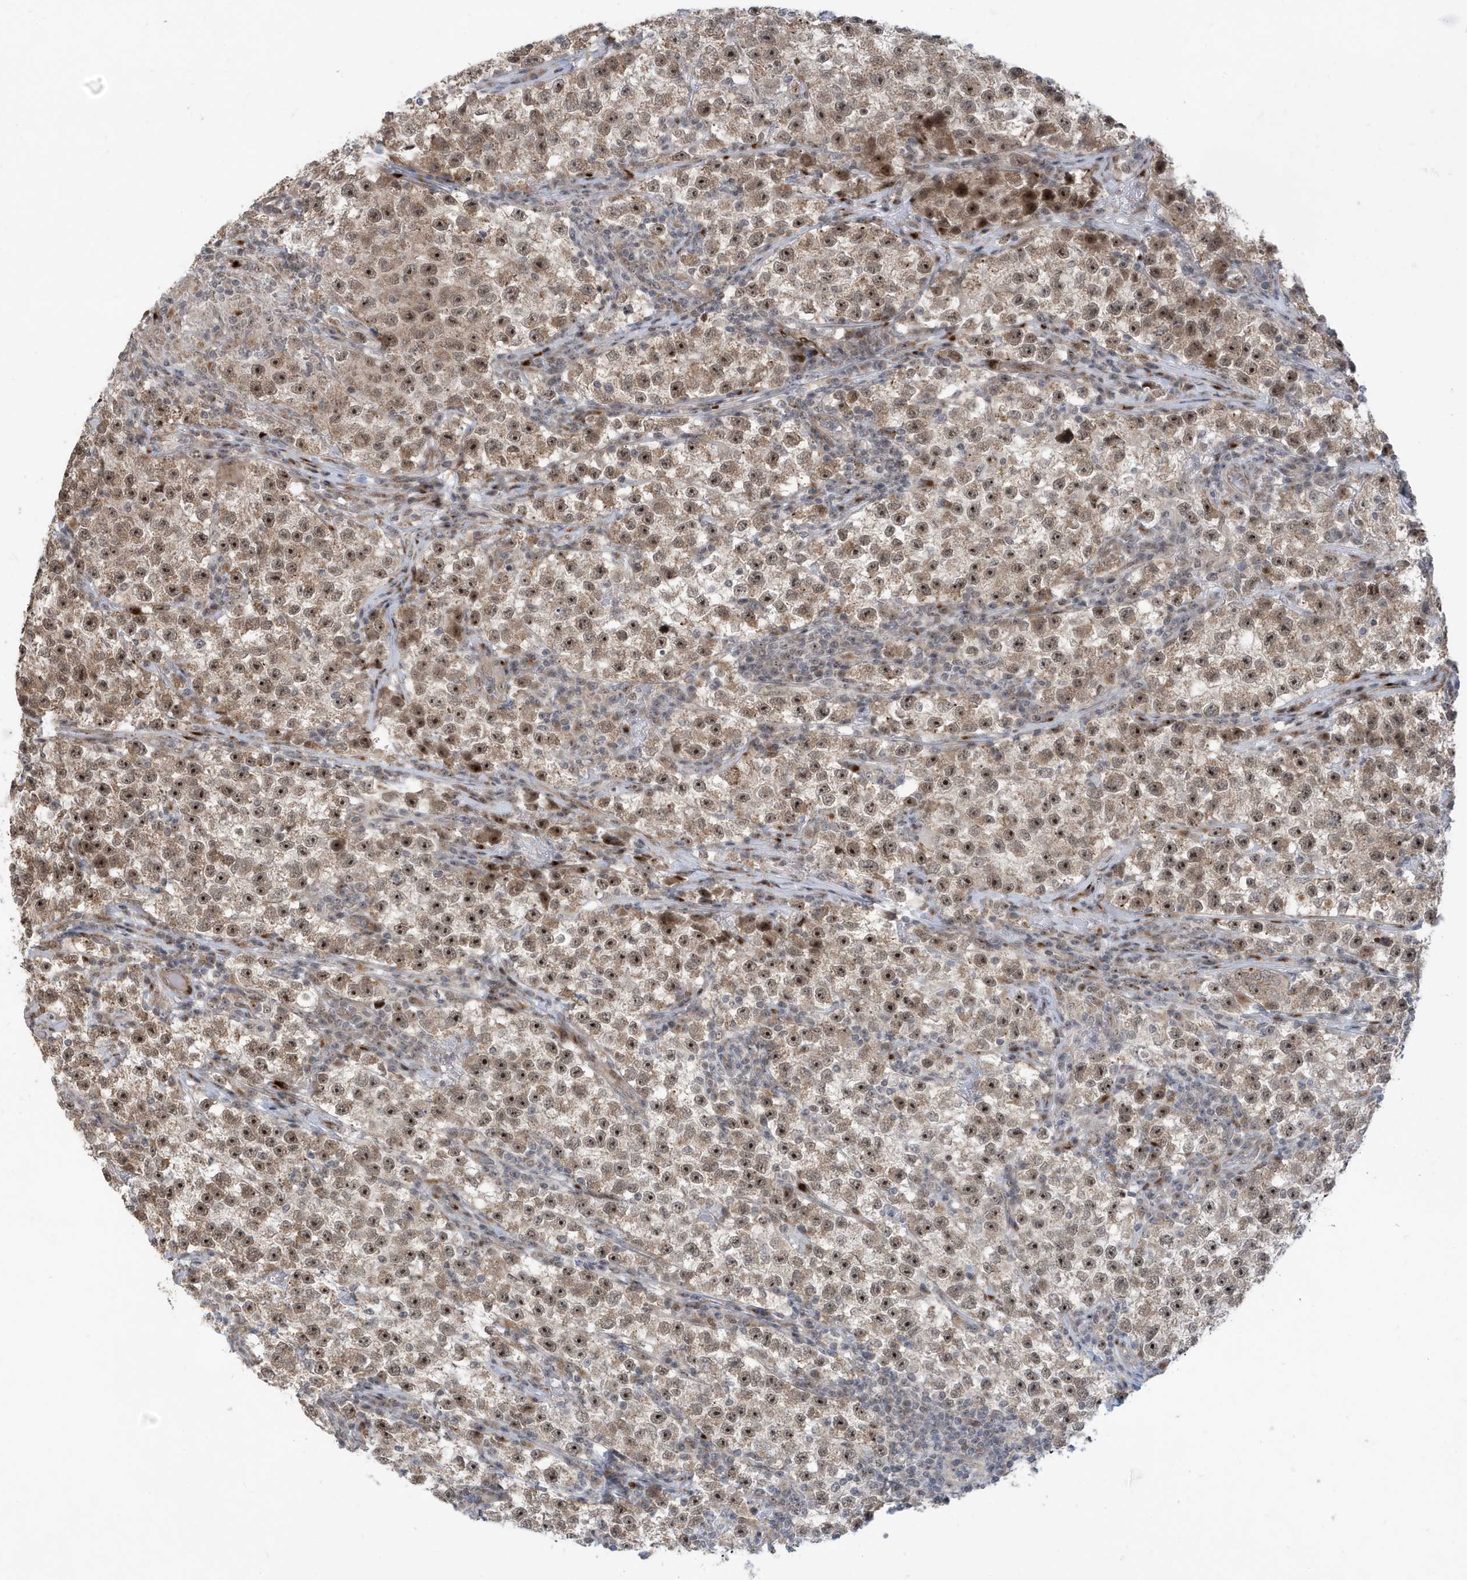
{"staining": {"intensity": "moderate", "quantity": ">75%", "location": "nuclear"}, "tissue": "testis cancer", "cell_type": "Tumor cells", "image_type": "cancer", "snomed": [{"axis": "morphology", "description": "Seminoma, NOS"}, {"axis": "topography", "description": "Testis"}], "caption": "This is a photomicrograph of immunohistochemistry (IHC) staining of testis cancer (seminoma), which shows moderate expression in the nuclear of tumor cells.", "gene": "FAM9B", "patient": {"sex": "male", "age": 22}}